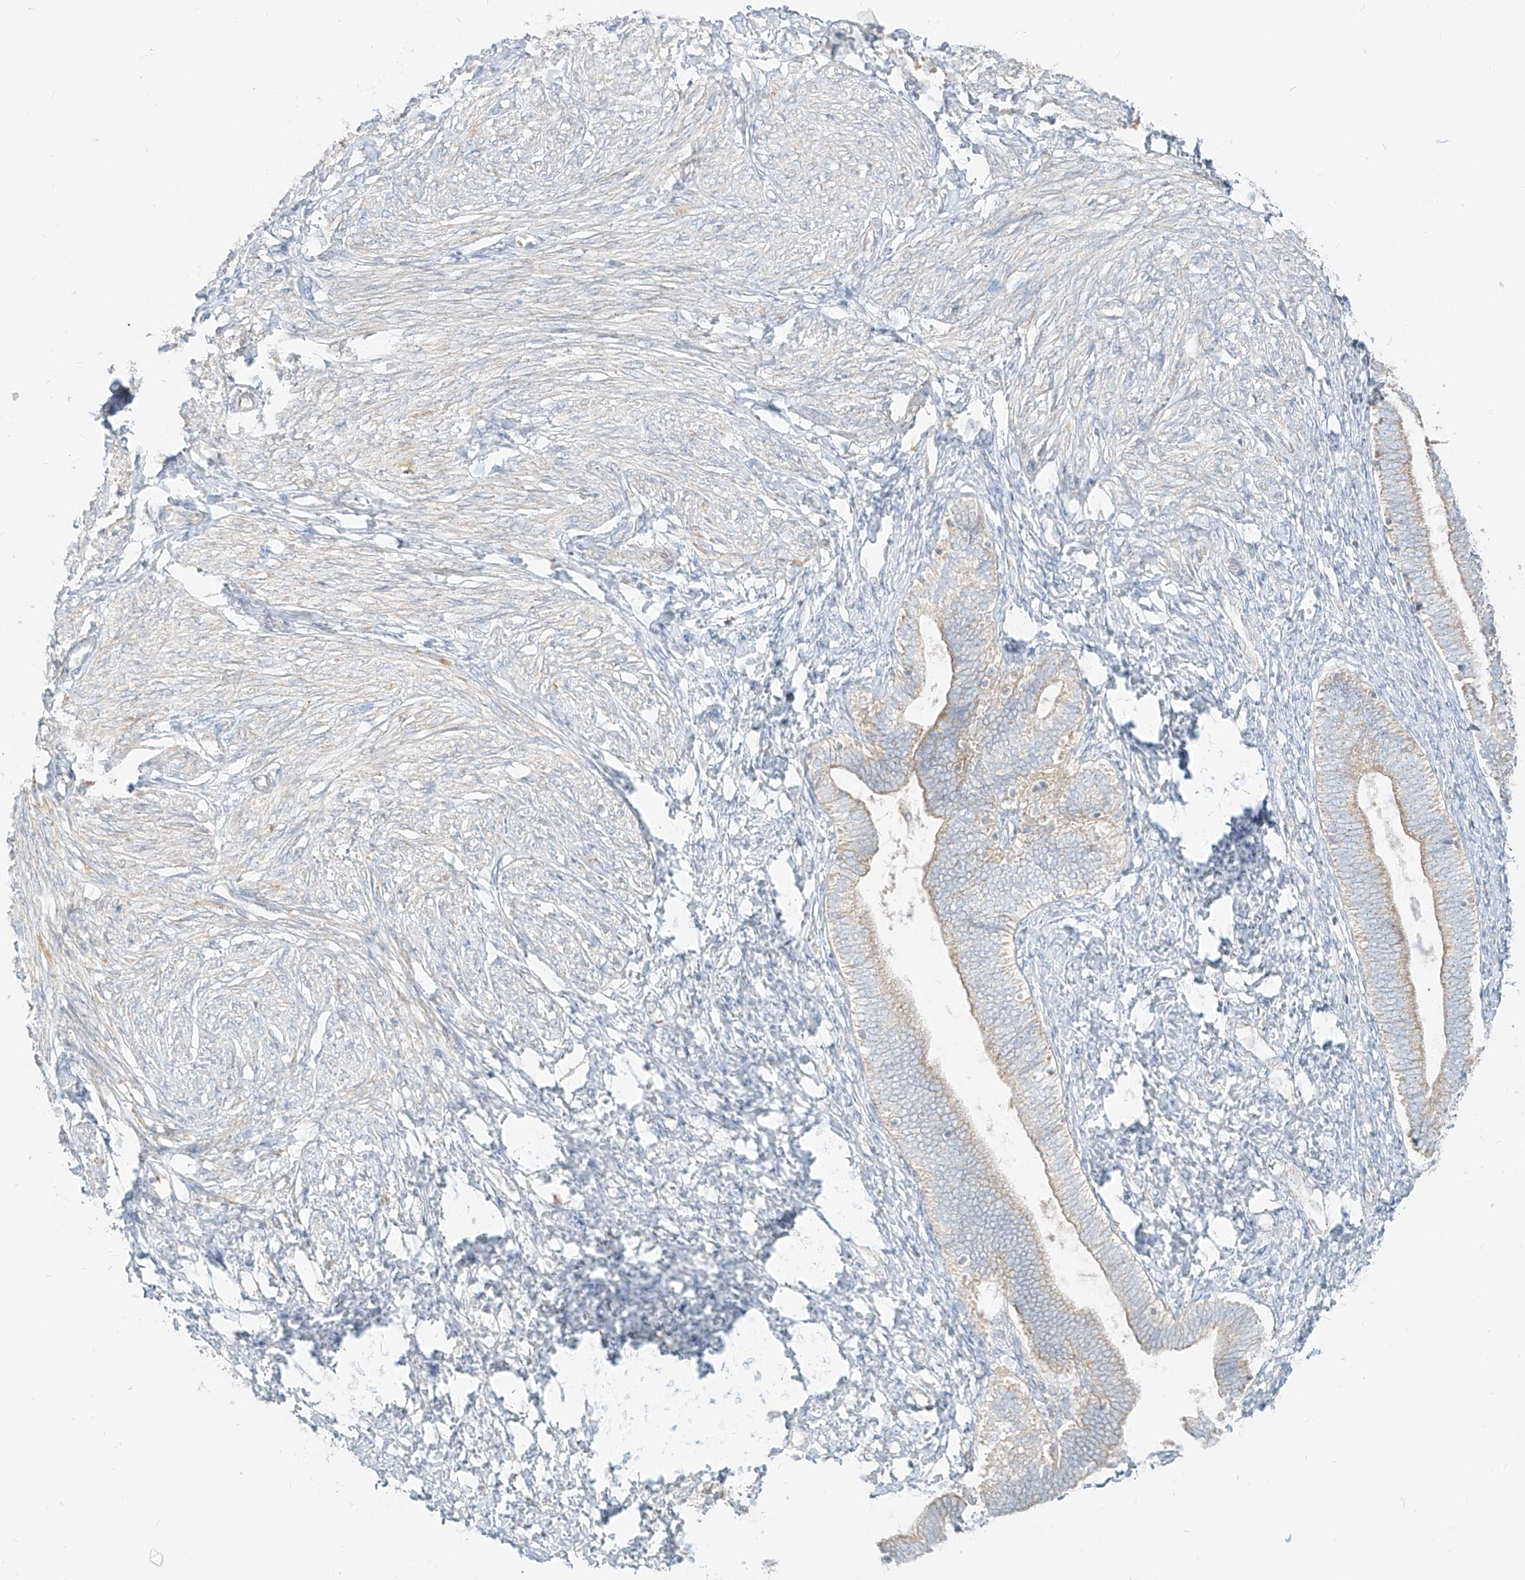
{"staining": {"intensity": "negative", "quantity": "none", "location": "none"}, "tissue": "endometrium", "cell_type": "Cells in endometrial stroma", "image_type": "normal", "snomed": [{"axis": "morphology", "description": "Normal tissue, NOS"}, {"axis": "topography", "description": "Endometrium"}], "caption": "DAB (3,3'-diaminobenzidine) immunohistochemical staining of unremarkable human endometrium demonstrates no significant positivity in cells in endometrial stroma.", "gene": "ZIM3", "patient": {"sex": "female", "age": 72}}